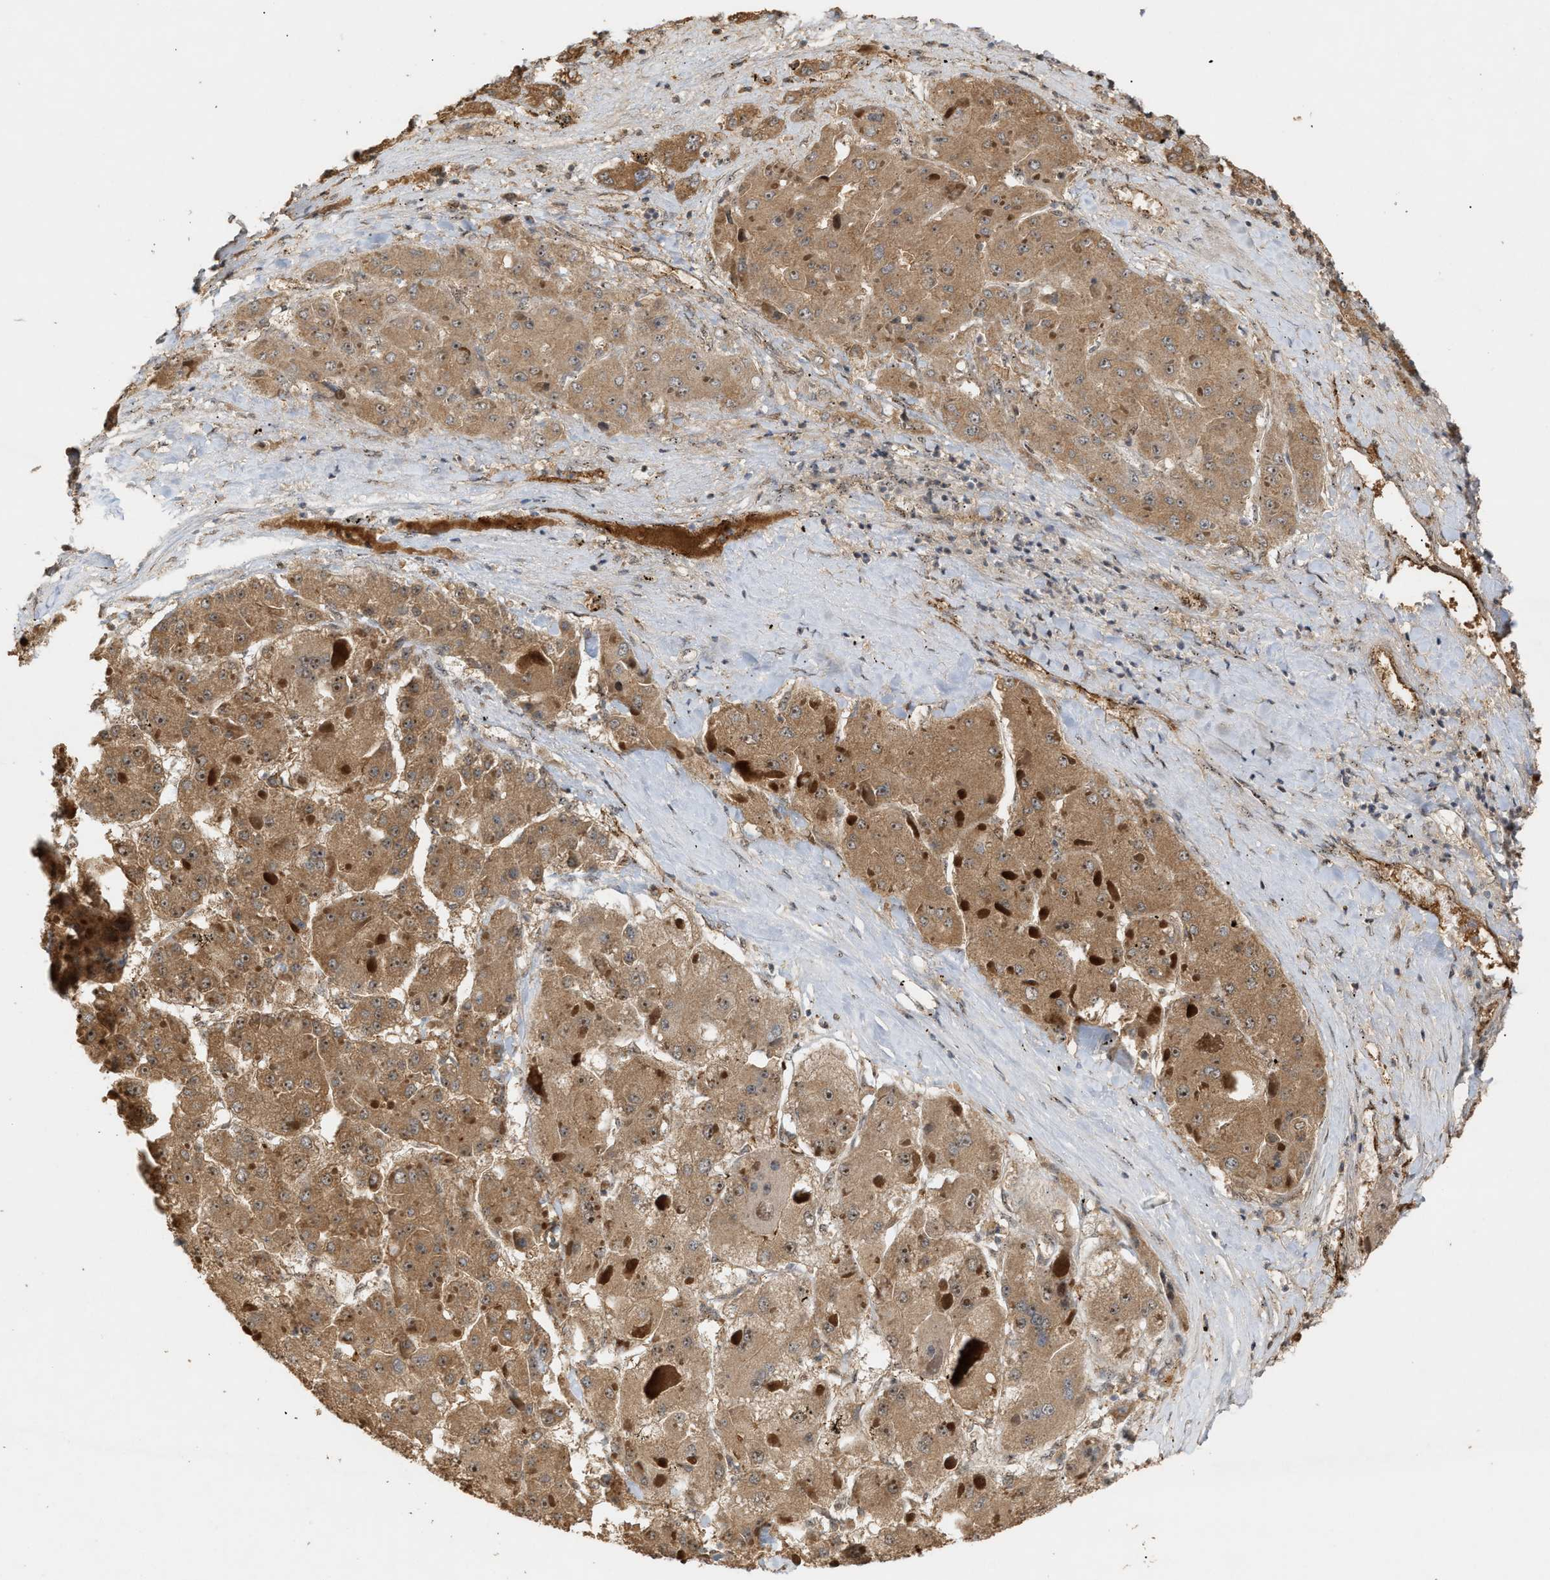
{"staining": {"intensity": "moderate", "quantity": ">75%", "location": "cytoplasmic/membranous,nuclear"}, "tissue": "liver cancer", "cell_type": "Tumor cells", "image_type": "cancer", "snomed": [{"axis": "morphology", "description": "Carcinoma, Hepatocellular, NOS"}, {"axis": "topography", "description": "Liver"}], "caption": "A medium amount of moderate cytoplasmic/membranous and nuclear expression is appreciated in approximately >75% of tumor cells in liver cancer tissue.", "gene": "ZFAND5", "patient": {"sex": "female", "age": 73}}